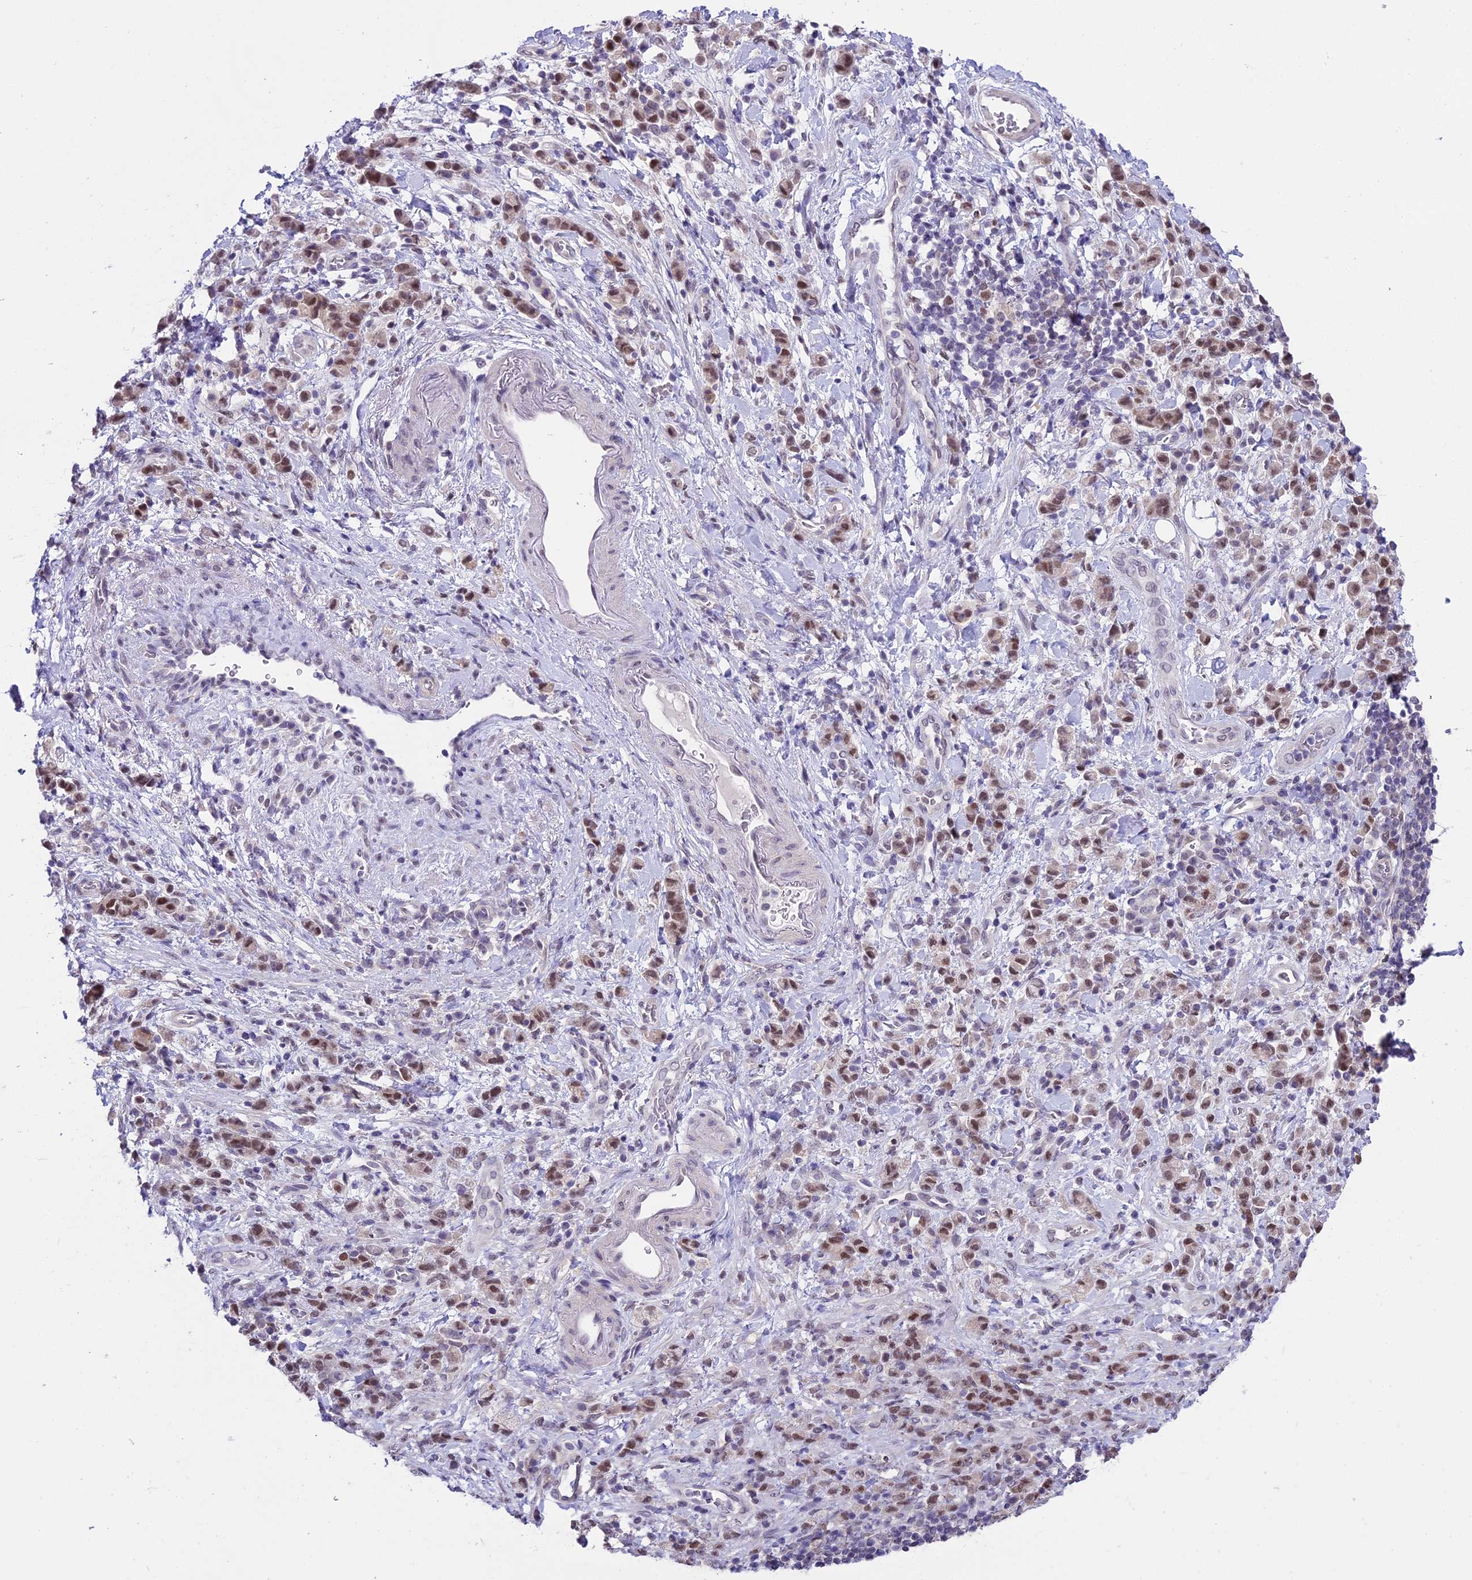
{"staining": {"intensity": "moderate", "quantity": ">75%", "location": "nuclear"}, "tissue": "stomach cancer", "cell_type": "Tumor cells", "image_type": "cancer", "snomed": [{"axis": "morphology", "description": "Adenocarcinoma, NOS"}, {"axis": "topography", "description": "Stomach"}], "caption": "Immunohistochemistry of adenocarcinoma (stomach) reveals medium levels of moderate nuclear expression in about >75% of tumor cells.", "gene": "MAT2A", "patient": {"sex": "male", "age": 77}}